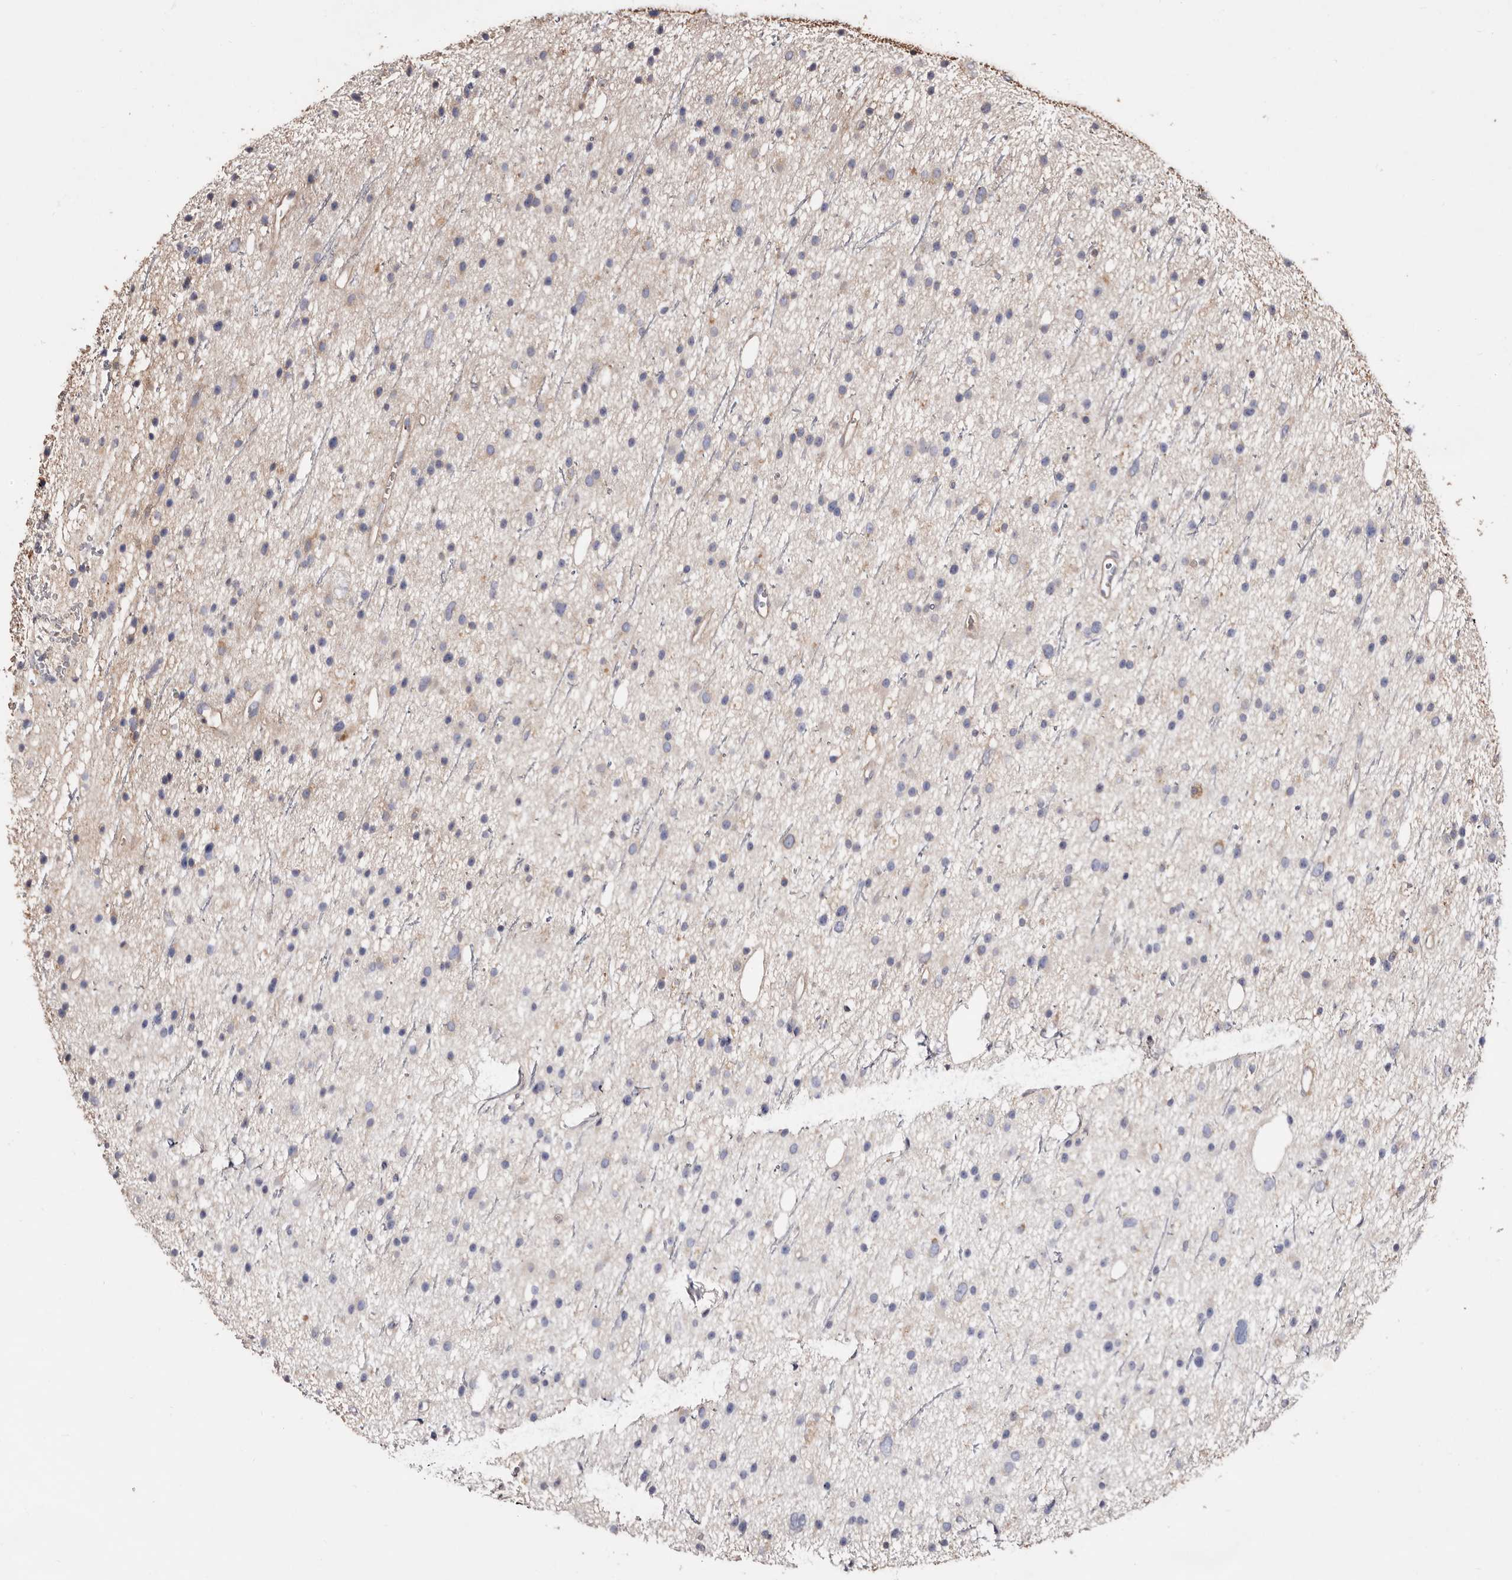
{"staining": {"intensity": "negative", "quantity": "none", "location": "none"}, "tissue": "glioma", "cell_type": "Tumor cells", "image_type": "cancer", "snomed": [{"axis": "morphology", "description": "Glioma, malignant, Low grade"}, {"axis": "topography", "description": "Cerebral cortex"}], "caption": "A histopathology image of glioma stained for a protein demonstrates no brown staining in tumor cells.", "gene": "COQ8B", "patient": {"sex": "female", "age": 39}}